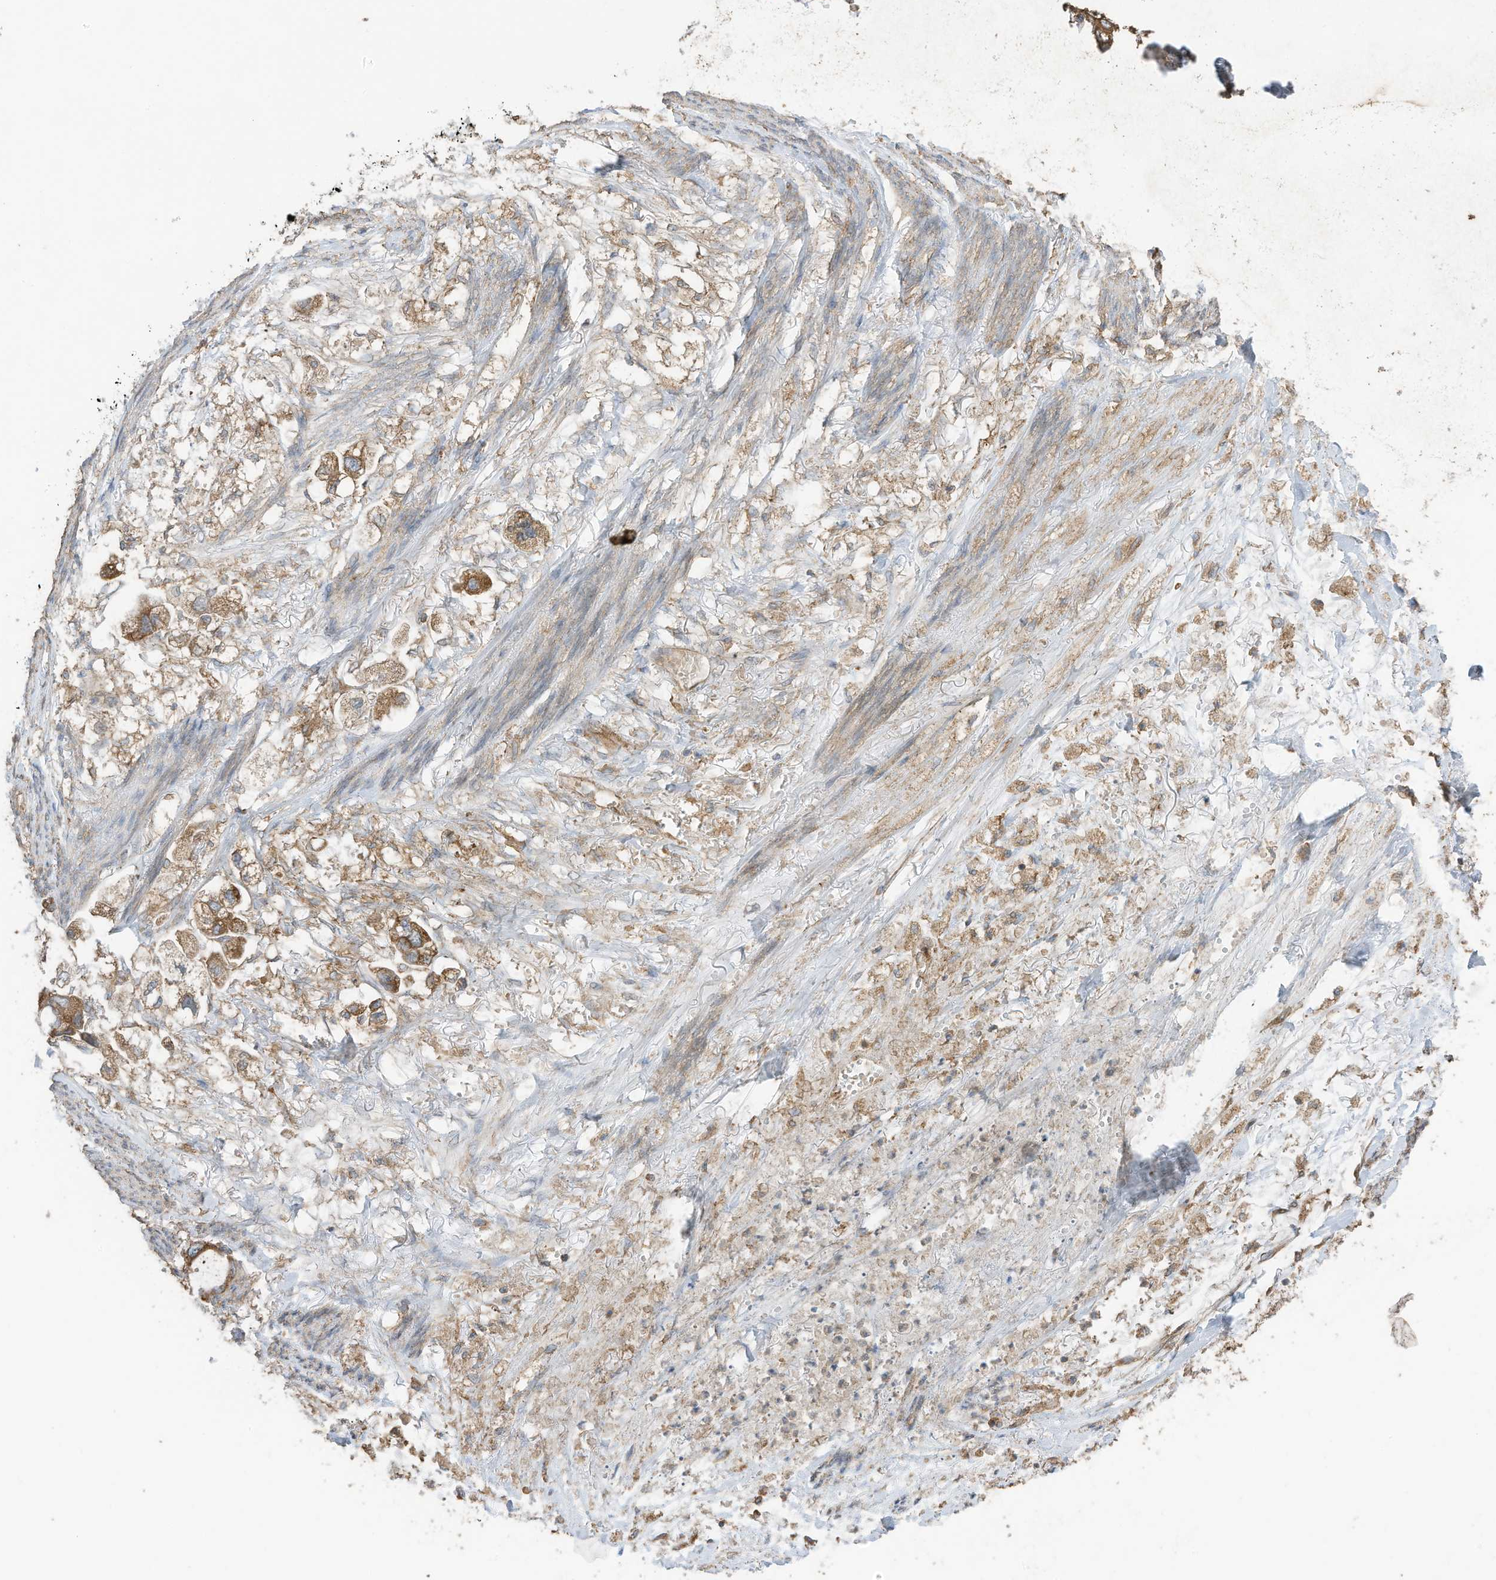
{"staining": {"intensity": "moderate", "quantity": ">75%", "location": "cytoplasmic/membranous"}, "tissue": "stomach cancer", "cell_type": "Tumor cells", "image_type": "cancer", "snomed": [{"axis": "morphology", "description": "Adenocarcinoma, NOS"}, {"axis": "topography", "description": "Stomach"}], "caption": "Stomach adenocarcinoma tissue demonstrates moderate cytoplasmic/membranous staining in about >75% of tumor cells The staining was performed using DAB to visualize the protein expression in brown, while the nuclei were stained in blue with hematoxylin (Magnification: 20x).", "gene": "CGAS", "patient": {"sex": "male", "age": 62}}